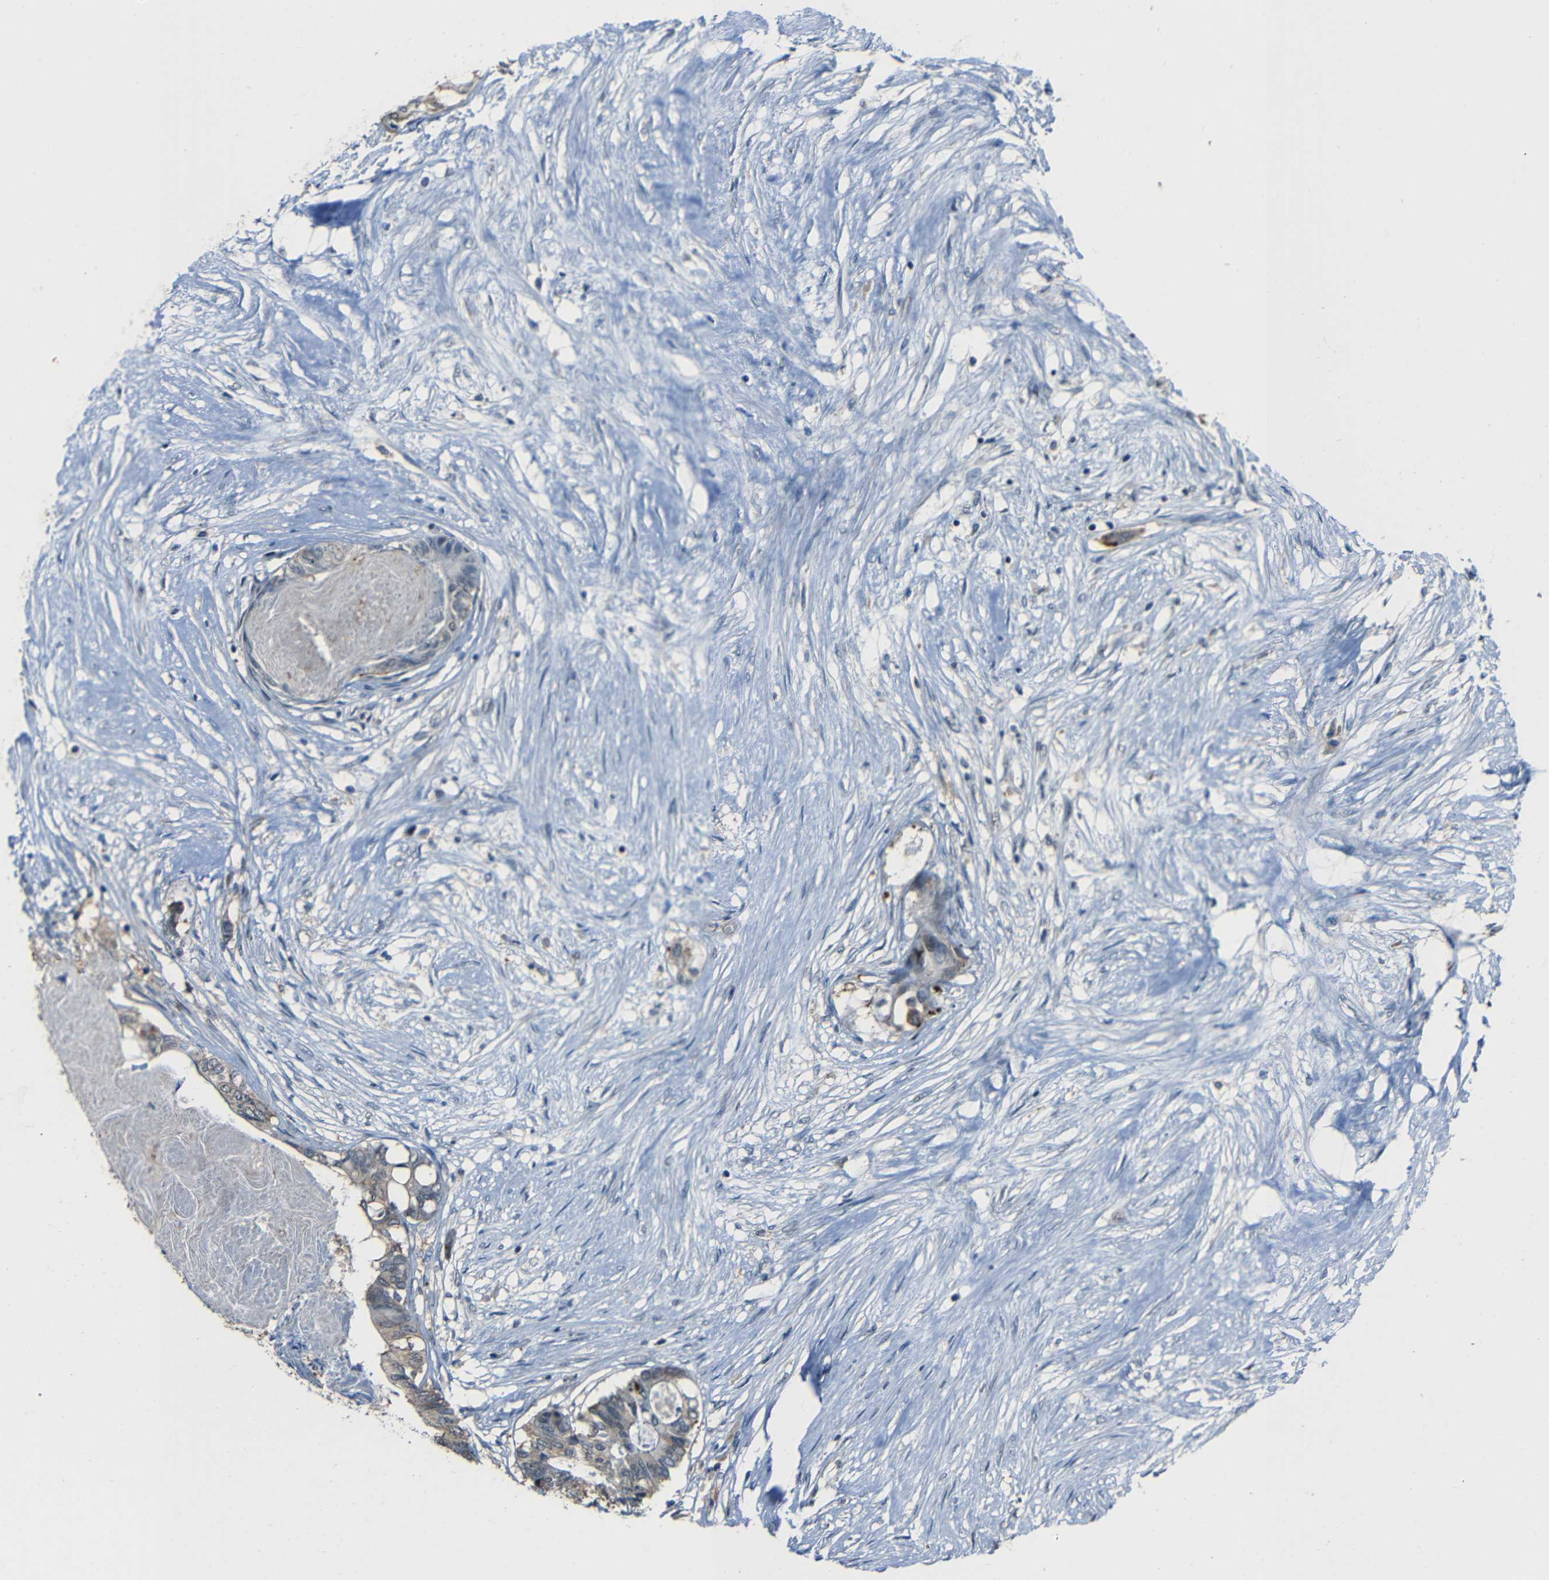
{"staining": {"intensity": "weak", "quantity": "<25%", "location": "cytoplasmic/membranous"}, "tissue": "colorectal cancer", "cell_type": "Tumor cells", "image_type": "cancer", "snomed": [{"axis": "morphology", "description": "Adenocarcinoma, NOS"}, {"axis": "topography", "description": "Rectum"}], "caption": "Tumor cells are negative for protein expression in human adenocarcinoma (colorectal).", "gene": "DNAJC5", "patient": {"sex": "male", "age": 63}}